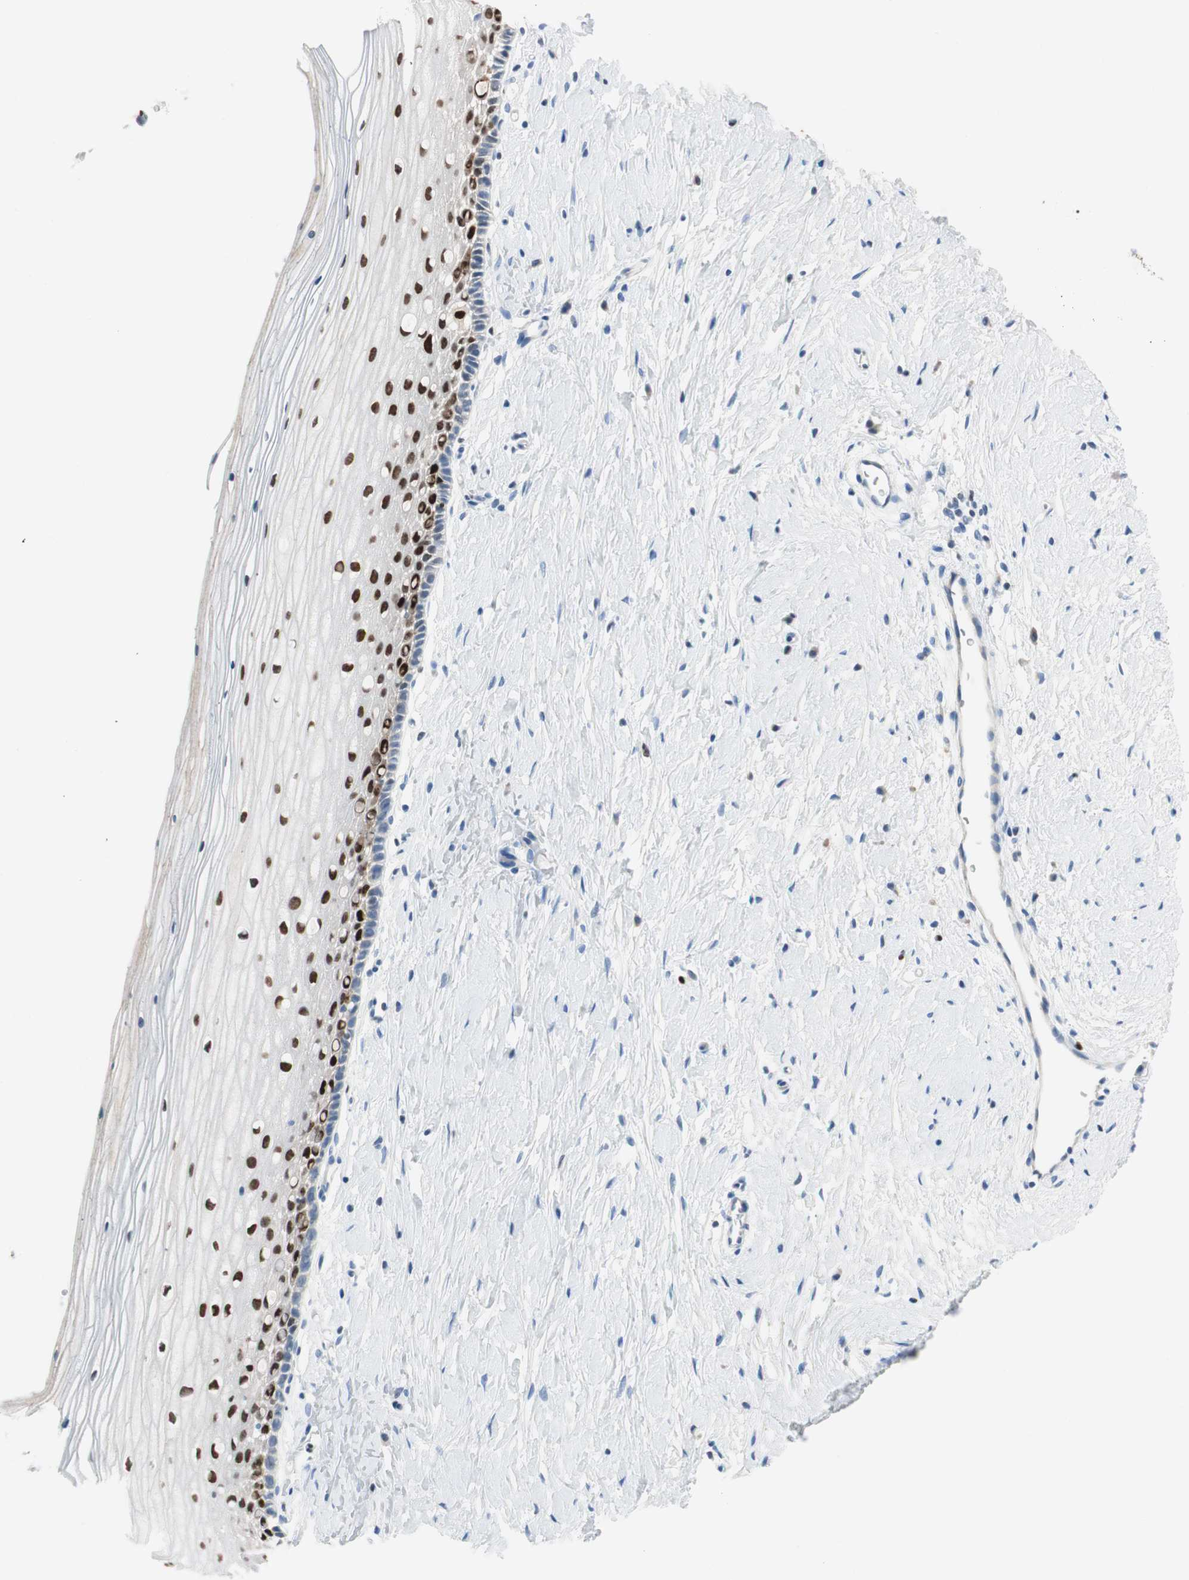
{"staining": {"intensity": "weak", "quantity": "<25%", "location": "nuclear"}, "tissue": "cervix", "cell_type": "Glandular cells", "image_type": "normal", "snomed": [{"axis": "morphology", "description": "Normal tissue, NOS"}, {"axis": "topography", "description": "Cervix"}], "caption": "A high-resolution image shows immunohistochemistry staining of benign cervix, which demonstrates no significant staining in glandular cells. (Brightfield microscopy of DAB (3,3'-diaminobenzidine) immunohistochemistry (IHC) at high magnification).", "gene": "EZH2", "patient": {"sex": "female", "age": 39}}